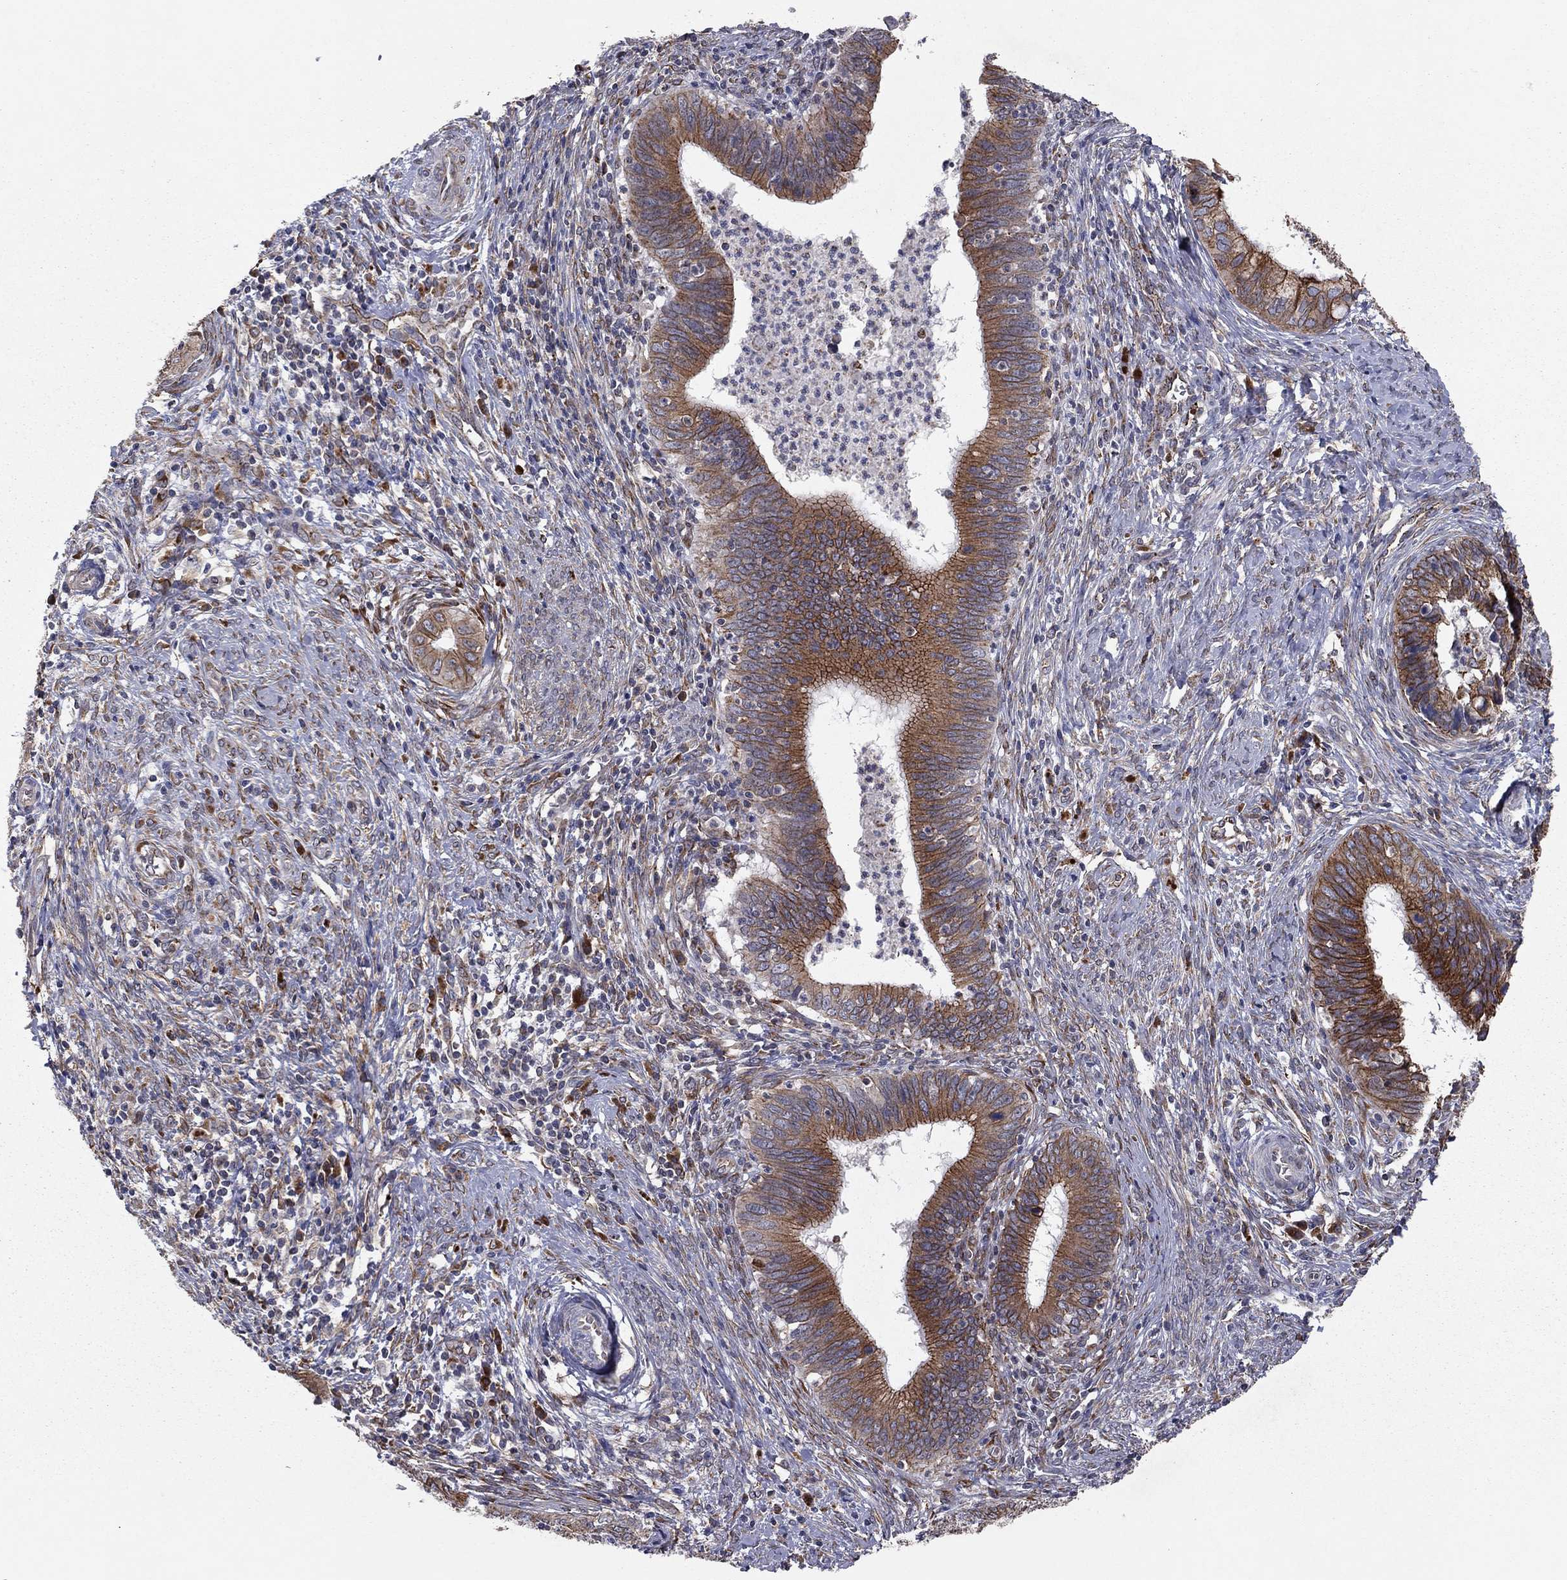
{"staining": {"intensity": "strong", "quantity": "<25%", "location": "cytoplasmic/membranous"}, "tissue": "cervical cancer", "cell_type": "Tumor cells", "image_type": "cancer", "snomed": [{"axis": "morphology", "description": "Adenocarcinoma, NOS"}, {"axis": "topography", "description": "Cervix"}], "caption": "High-power microscopy captured an immunohistochemistry (IHC) micrograph of cervical adenocarcinoma, revealing strong cytoplasmic/membranous expression in approximately <25% of tumor cells.", "gene": "YIF1A", "patient": {"sex": "female", "age": 42}}